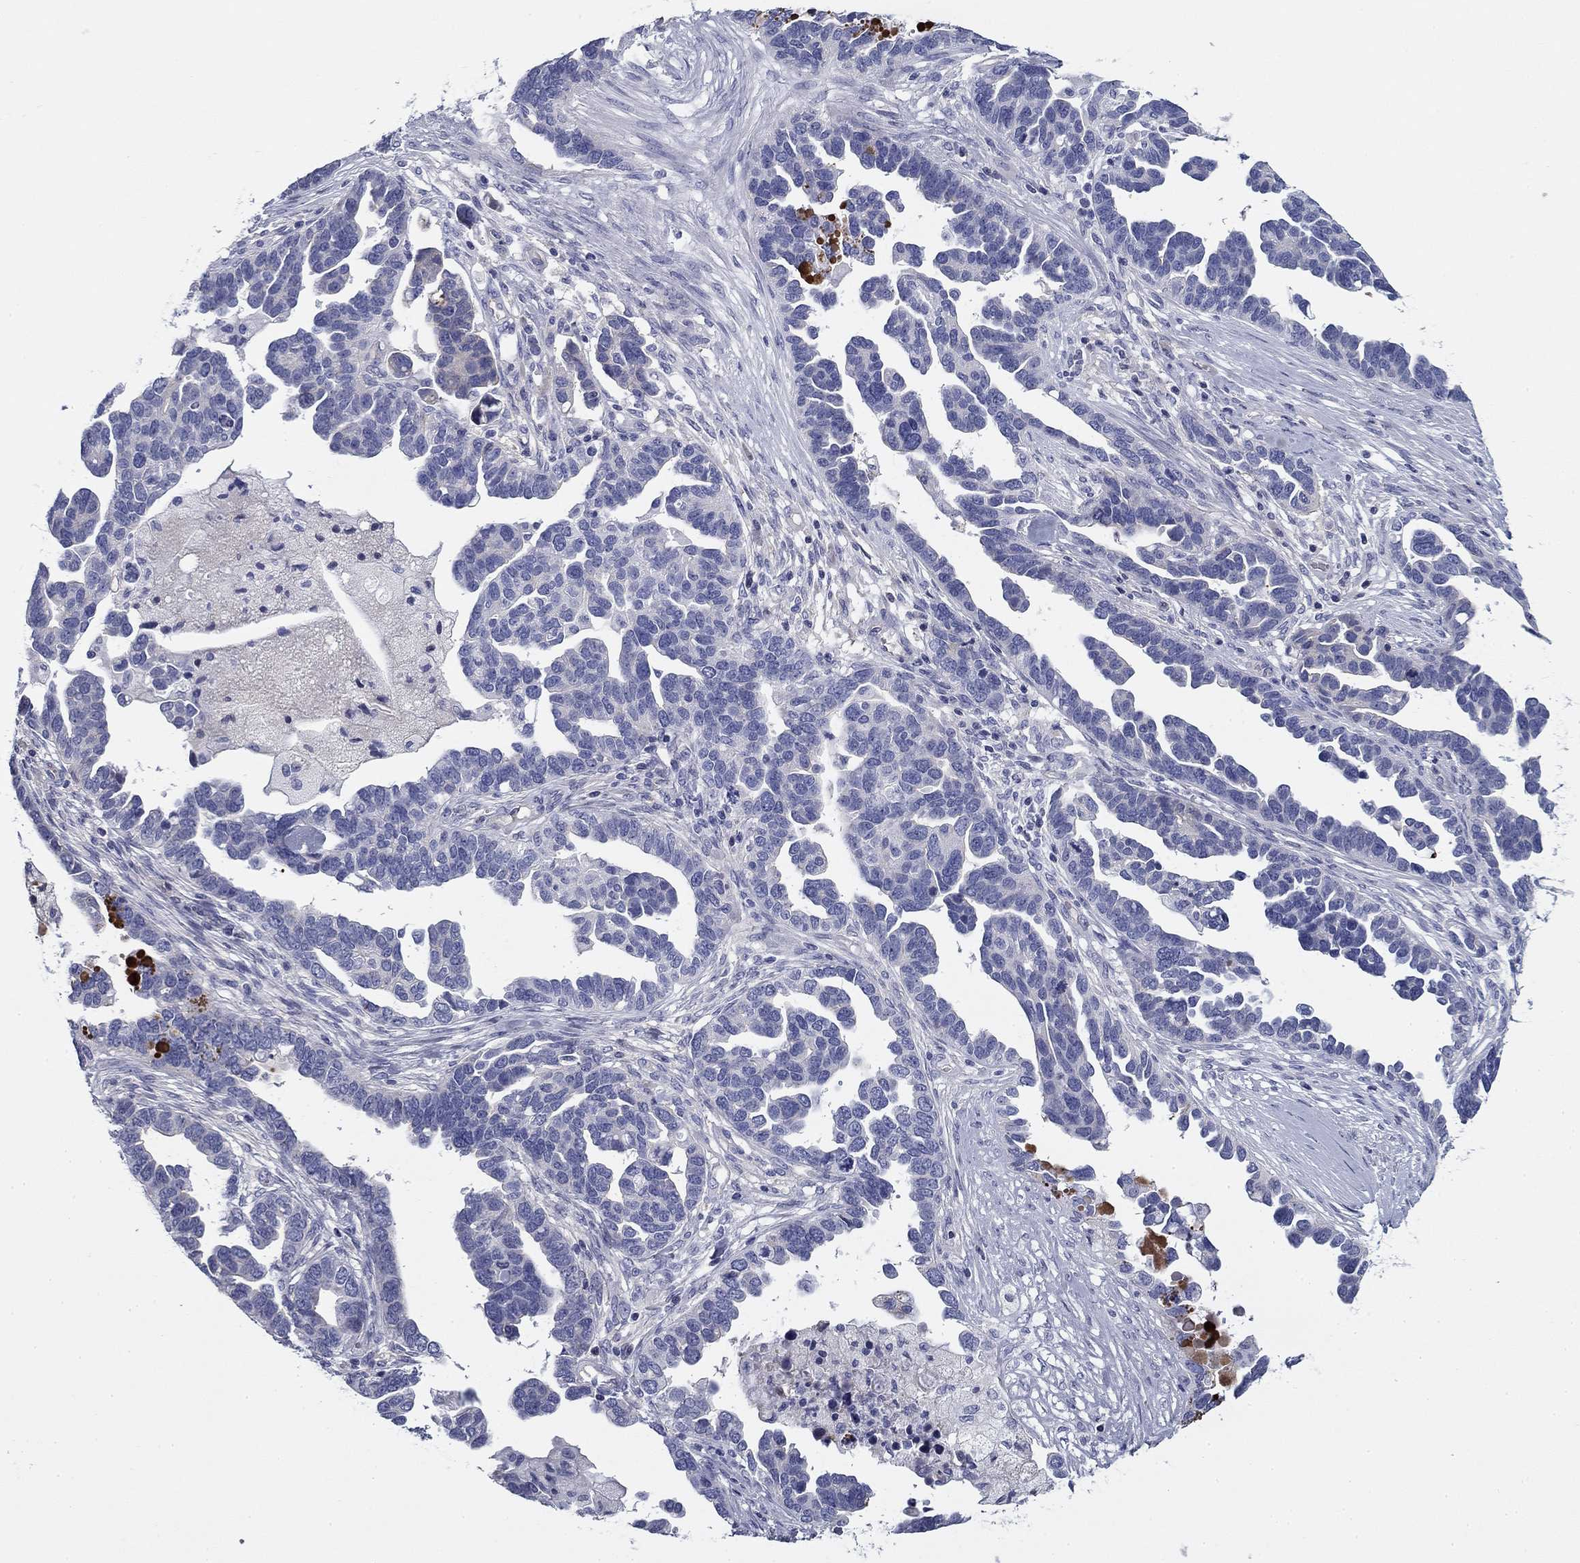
{"staining": {"intensity": "negative", "quantity": "none", "location": "none"}, "tissue": "ovarian cancer", "cell_type": "Tumor cells", "image_type": "cancer", "snomed": [{"axis": "morphology", "description": "Cystadenocarcinoma, serous, NOS"}, {"axis": "topography", "description": "Ovary"}], "caption": "Tumor cells show no significant positivity in ovarian cancer (serous cystadenocarcinoma).", "gene": "CPLX4", "patient": {"sex": "female", "age": 54}}